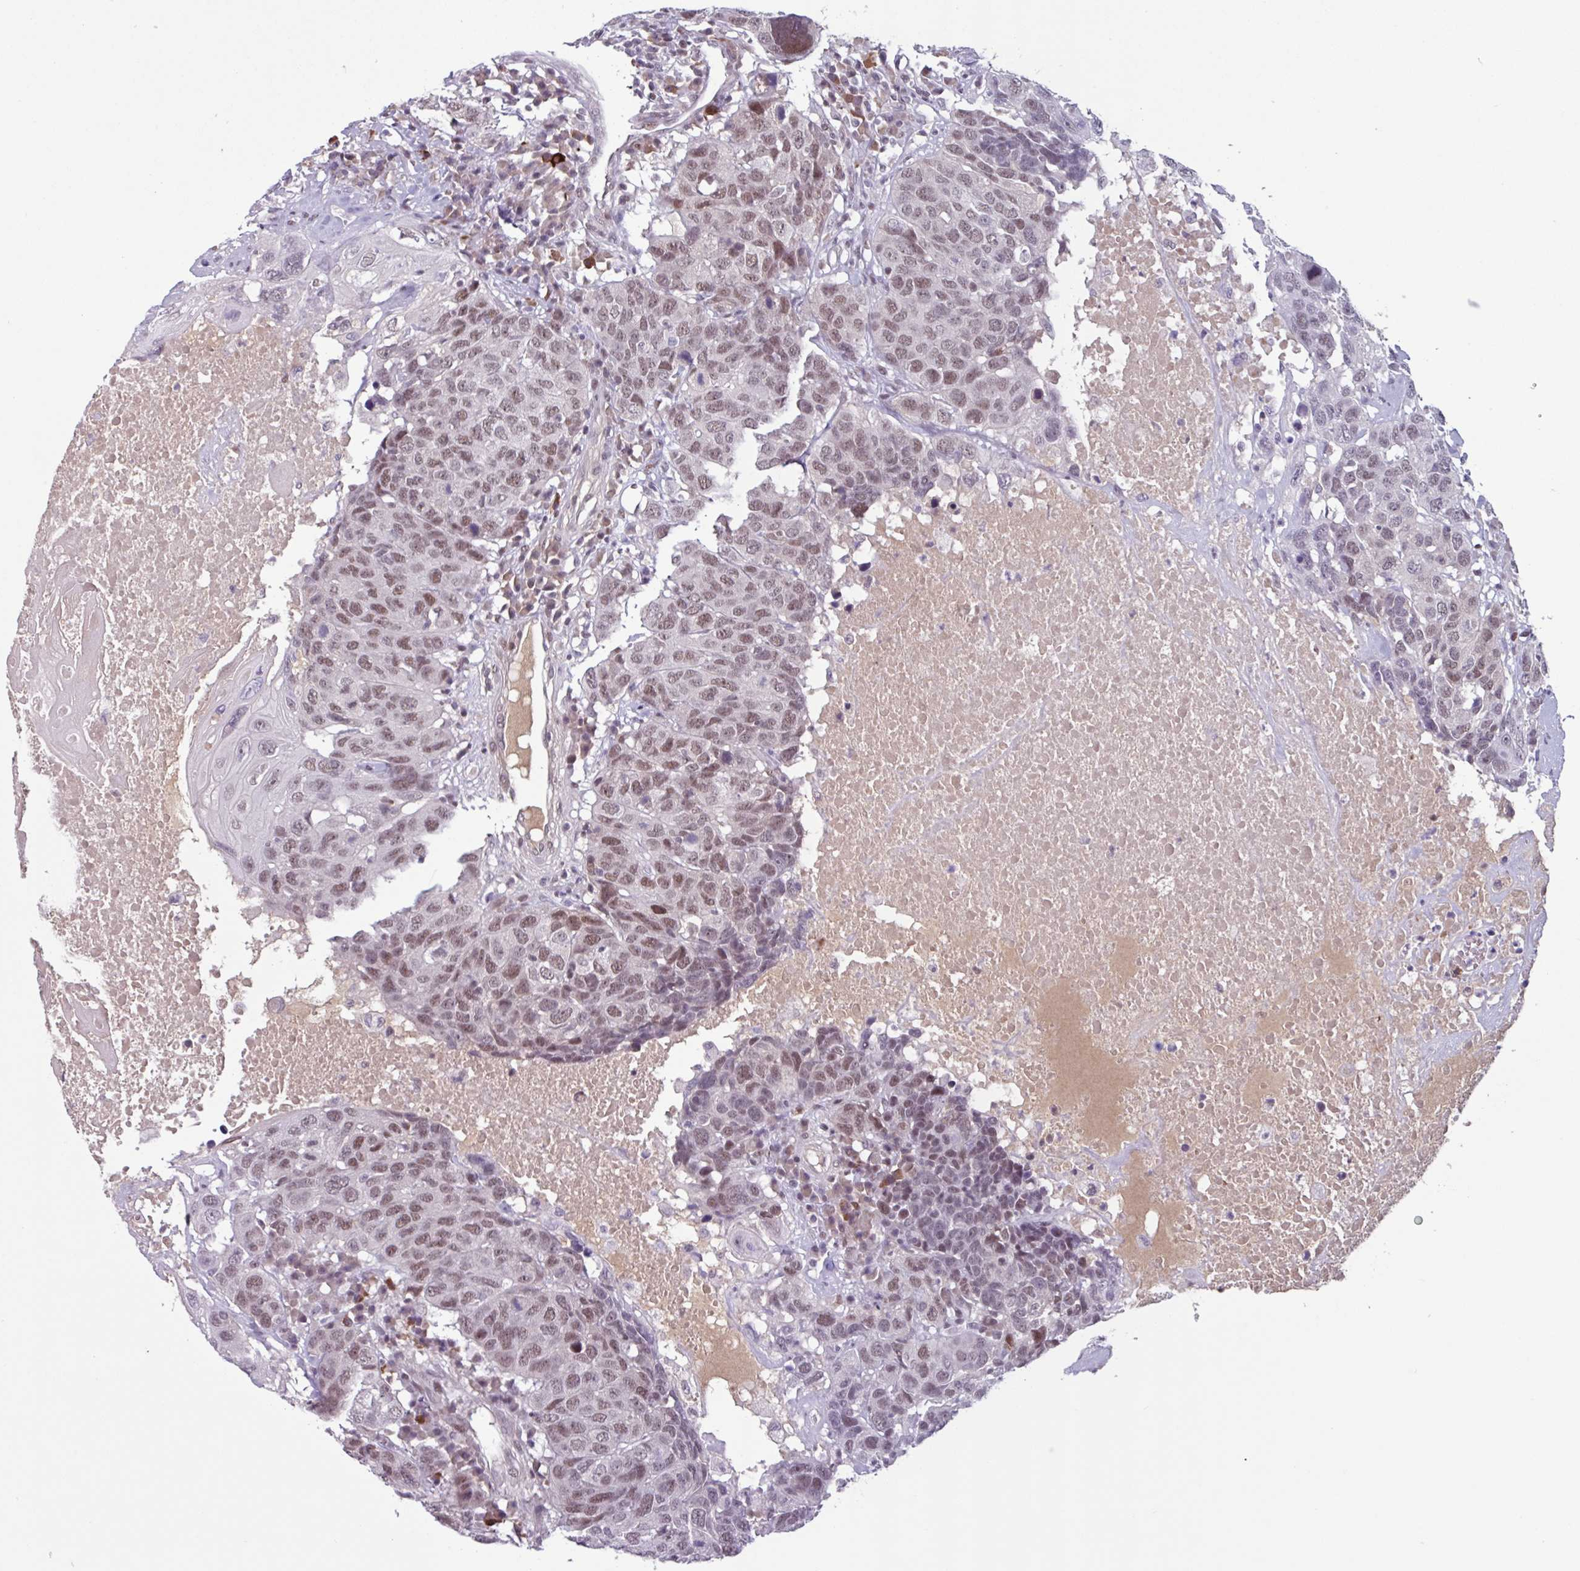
{"staining": {"intensity": "moderate", "quantity": ">75%", "location": "nuclear"}, "tissue": "head and neck cancer", "cell_type": "Tumor cells", "image_type": "cancer", "snomed": [{"axis": "morphology", "description": "Squamous cell carcinoma, NOS"}, {"axis": "topography", "description": "Head-Neck"}], "caption": "Immunohistochemical staining of human head and neck squamous cell carcinoma reveals medium levels of moderate nuclear protein expression in about >75% of tumor cells. (brown staining indicates protein expression, while blue staining denotes nuclei).", "gene": "ZNF575", "patient": {"sex": "male", "age": 66}}